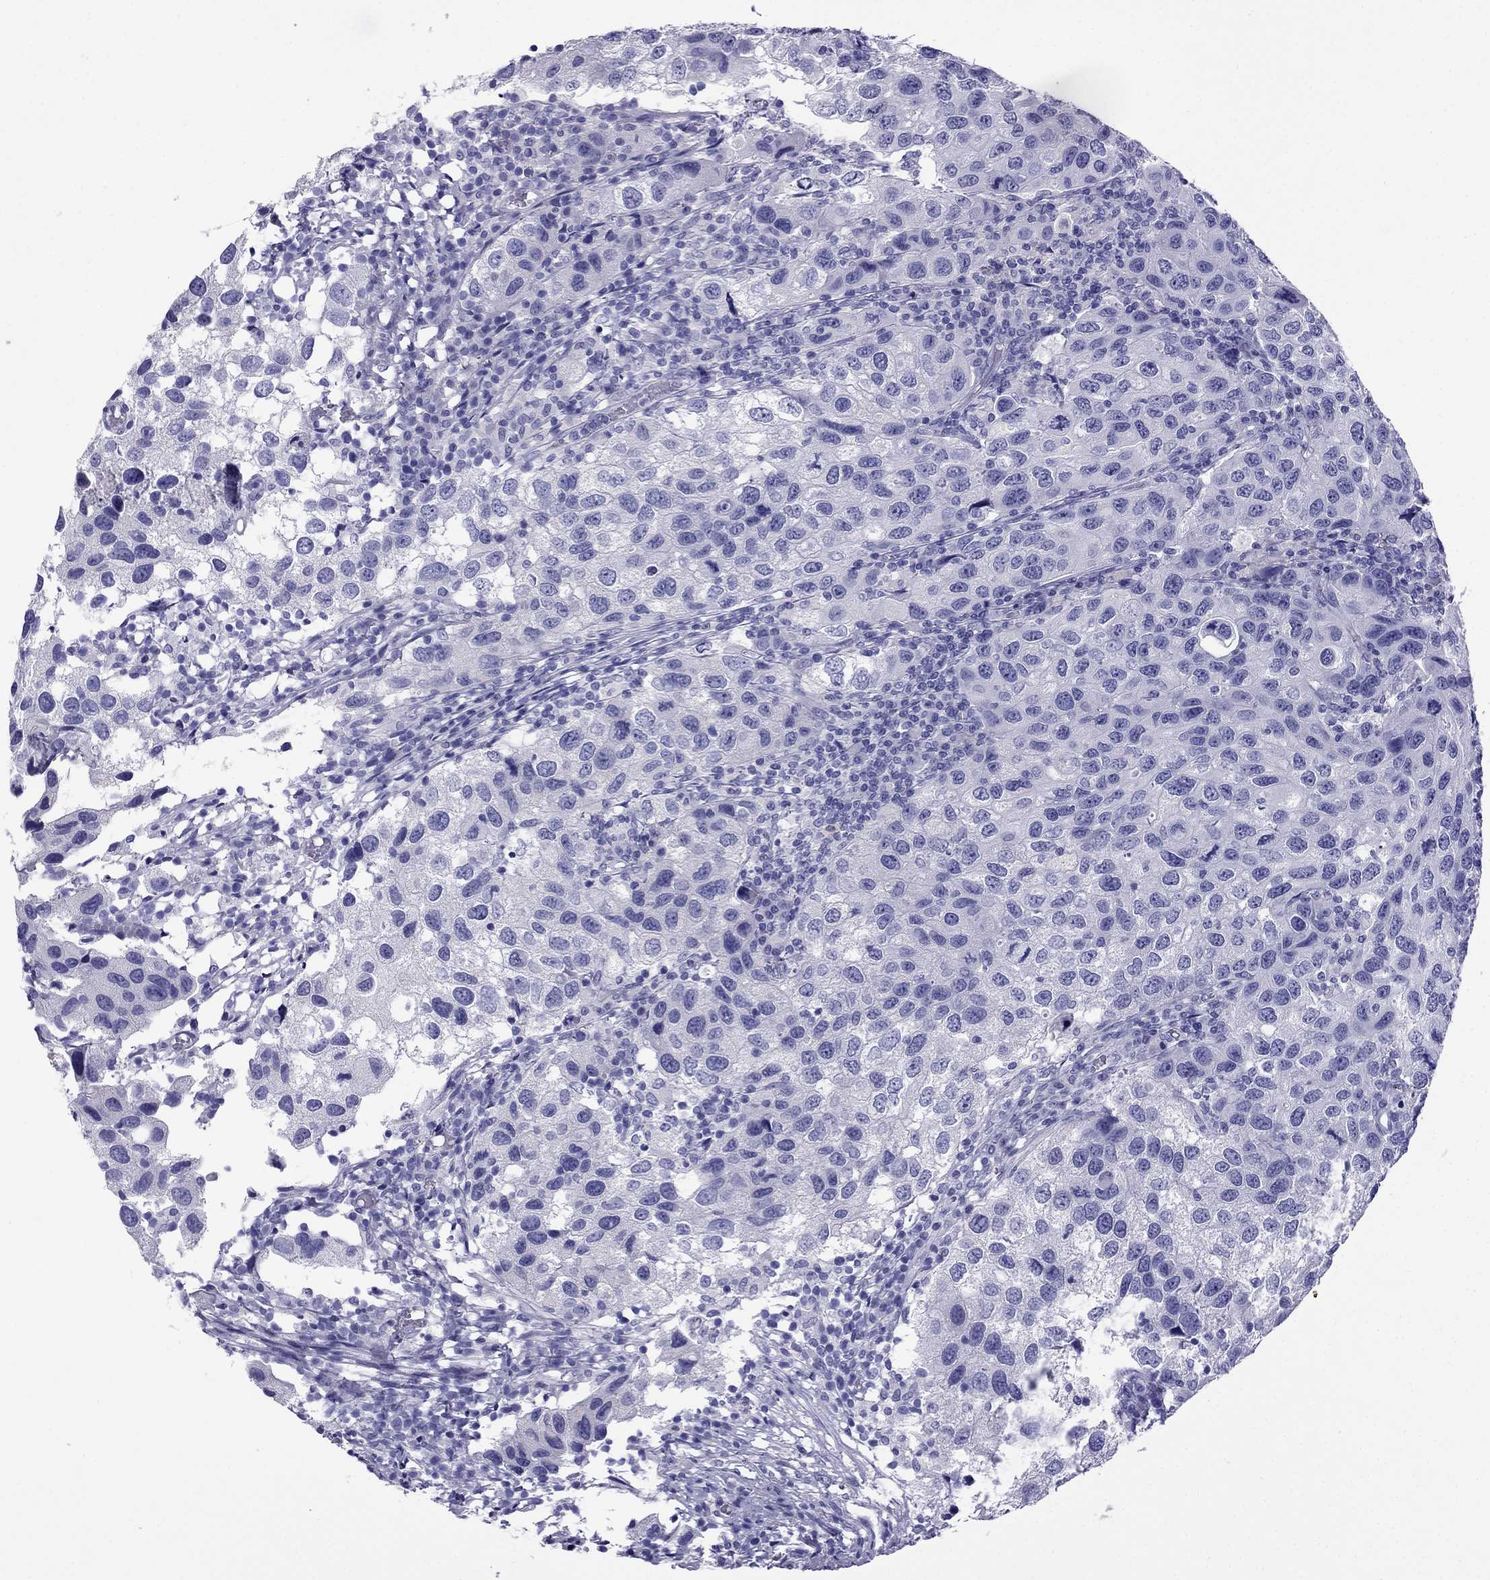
{"staining": {"intensity": "negative", "quantity": "none", "location": "none"}, "tissue": "urothelial cancer", "cell_type": "Tumor cells", "image_type": "cancer", "snomed": [{"axis": "morphology", "description": "Urothelial carcinoma, High grade"}, {"axis": "topography", "description": "Urinary bladder"}], "caption": "Protein analysis of urothelial cancer displays no significant staining in tumor cells.", "gene": "ARR3", "patient": {"sex": "male", "age": 79}}